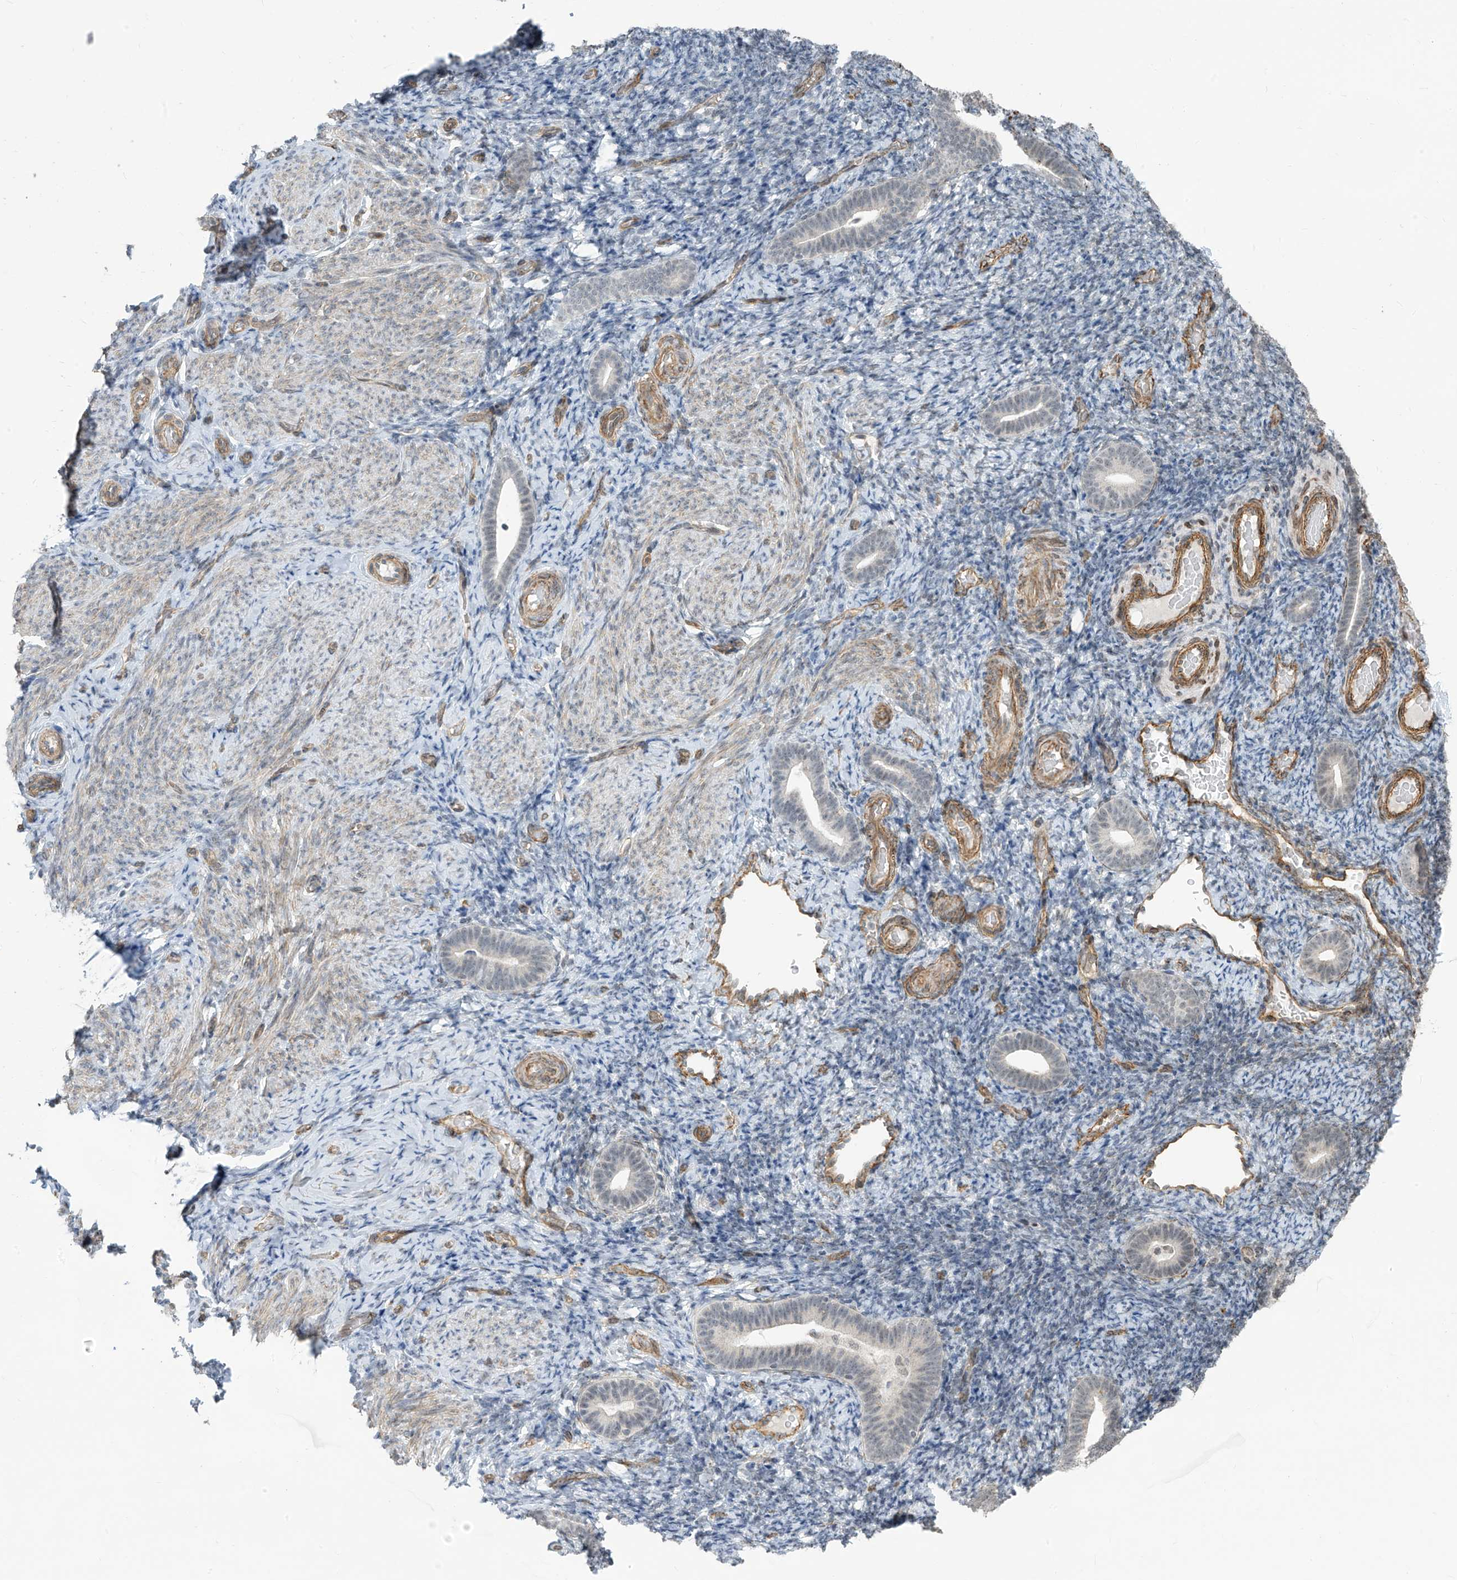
{"staining": {"intensity": "negative", "quantity": "none", "location": "none"}, "tissue": "endometrium", "cell_type": "Cells in endometrial stroma", "image_type": "normal", "snomed": [{"axis": "morphology", "description": "Normal tissue, NOS"}, {"axis": "topography", "description": "Endometrium"}], "caption": "Immunohistochemistry (IHC) of benign endometrium demonstrates no positivity in cells in endometrial stroma.", "gene": "METAP1D", "patient": {"sex": "female", "age": 51}}